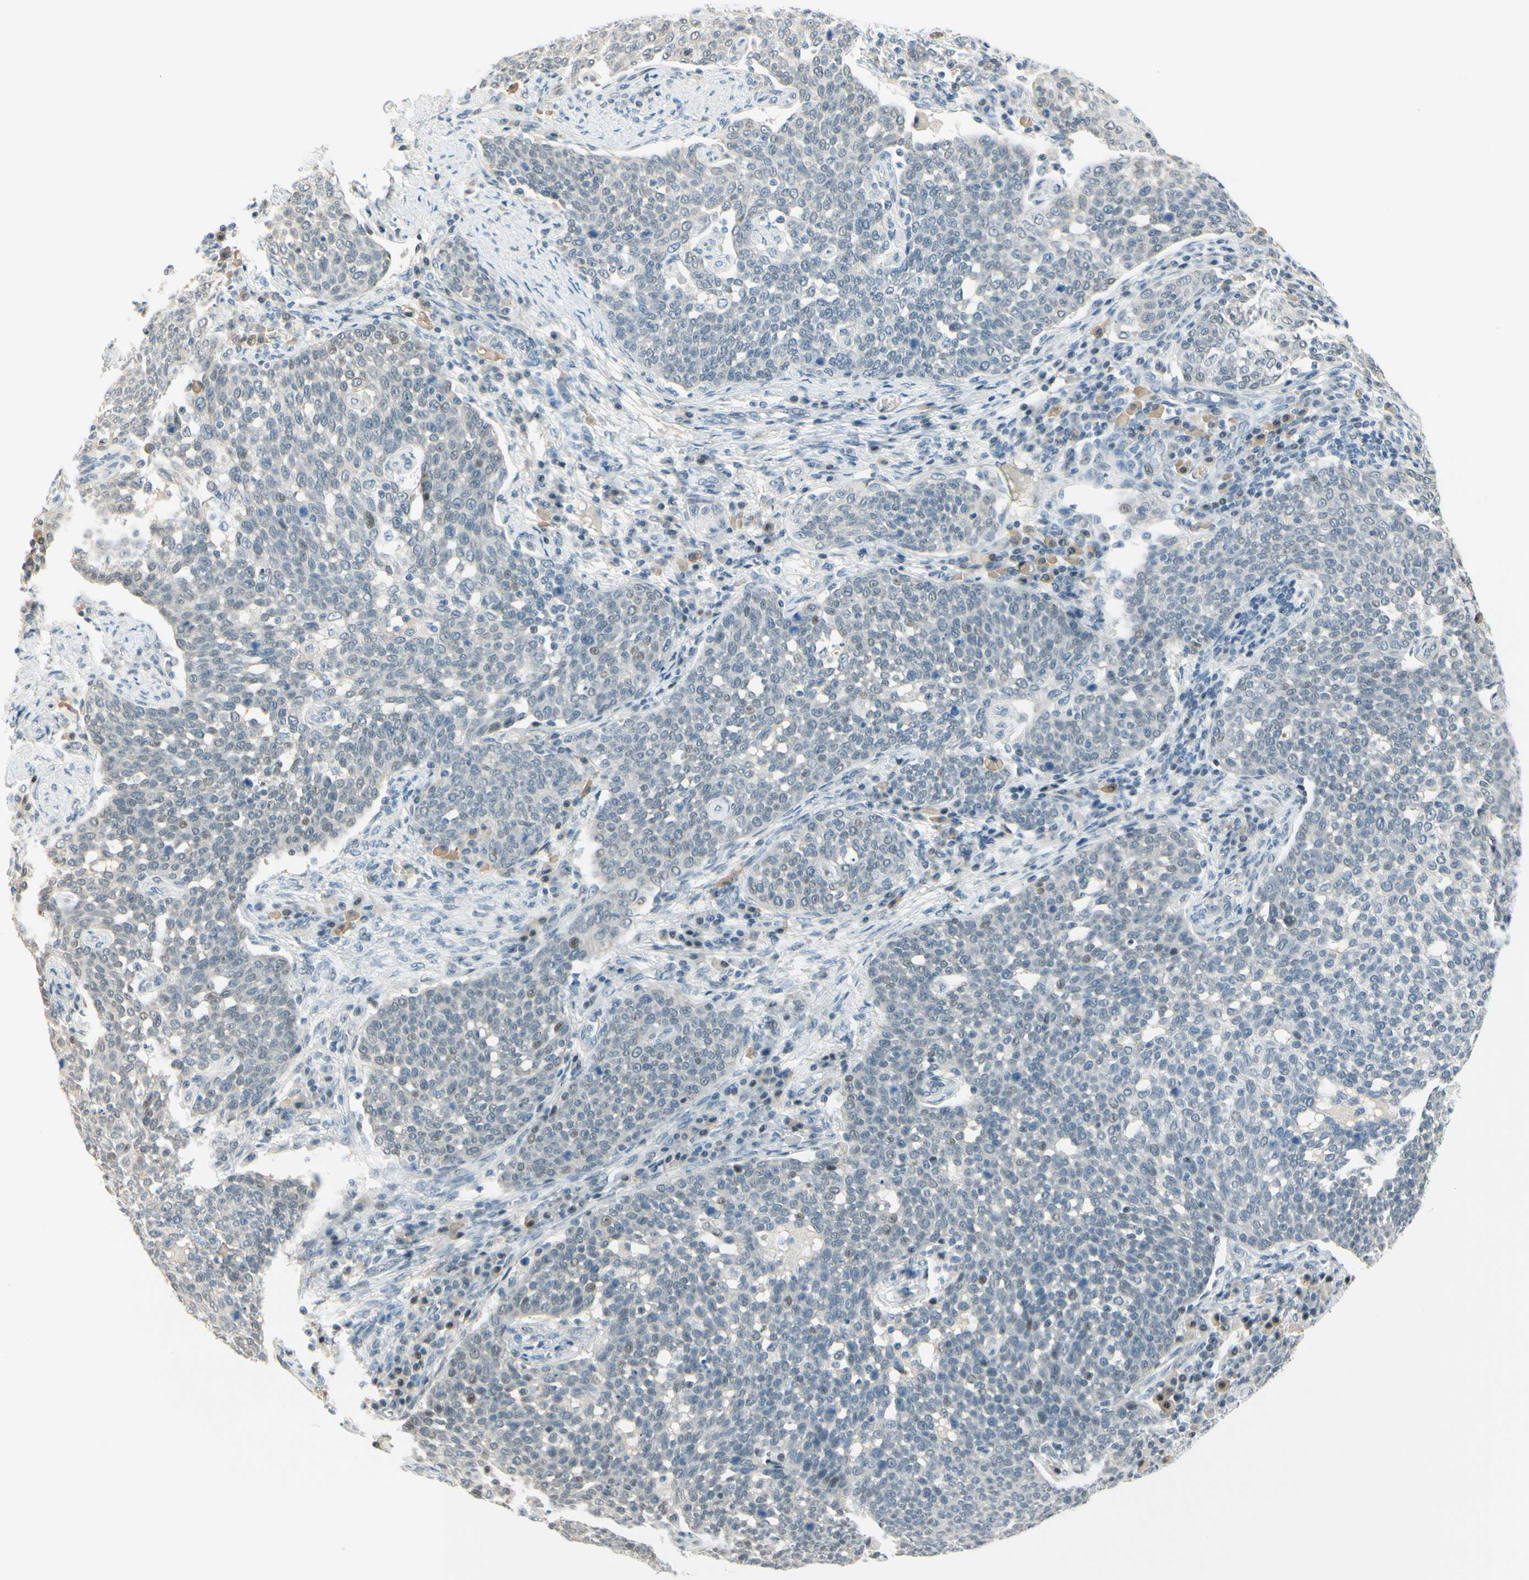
{"staining": {"intensity": "negative", "quantity": "none", "location": "none"}, "tissue": "cervical cancer", "cell_type": "Tumor cells", "image_type": "cancer", "snomed": [{"axis": "morphology", "description": "Squamous cell carcinoma, NOS"}, {"axis": "topography", "description": "Cervix"}], "caption": "Immunohistochemistry (IHC) of human cervical cancer (squamous cell carcinoma) displays no staining in tumor cells. (DAB (3,3'-diaminobenzidine) IHC, high magnification).", "gene": "B4GALNT1", "patient": {"sex": "female", "age": 34}}